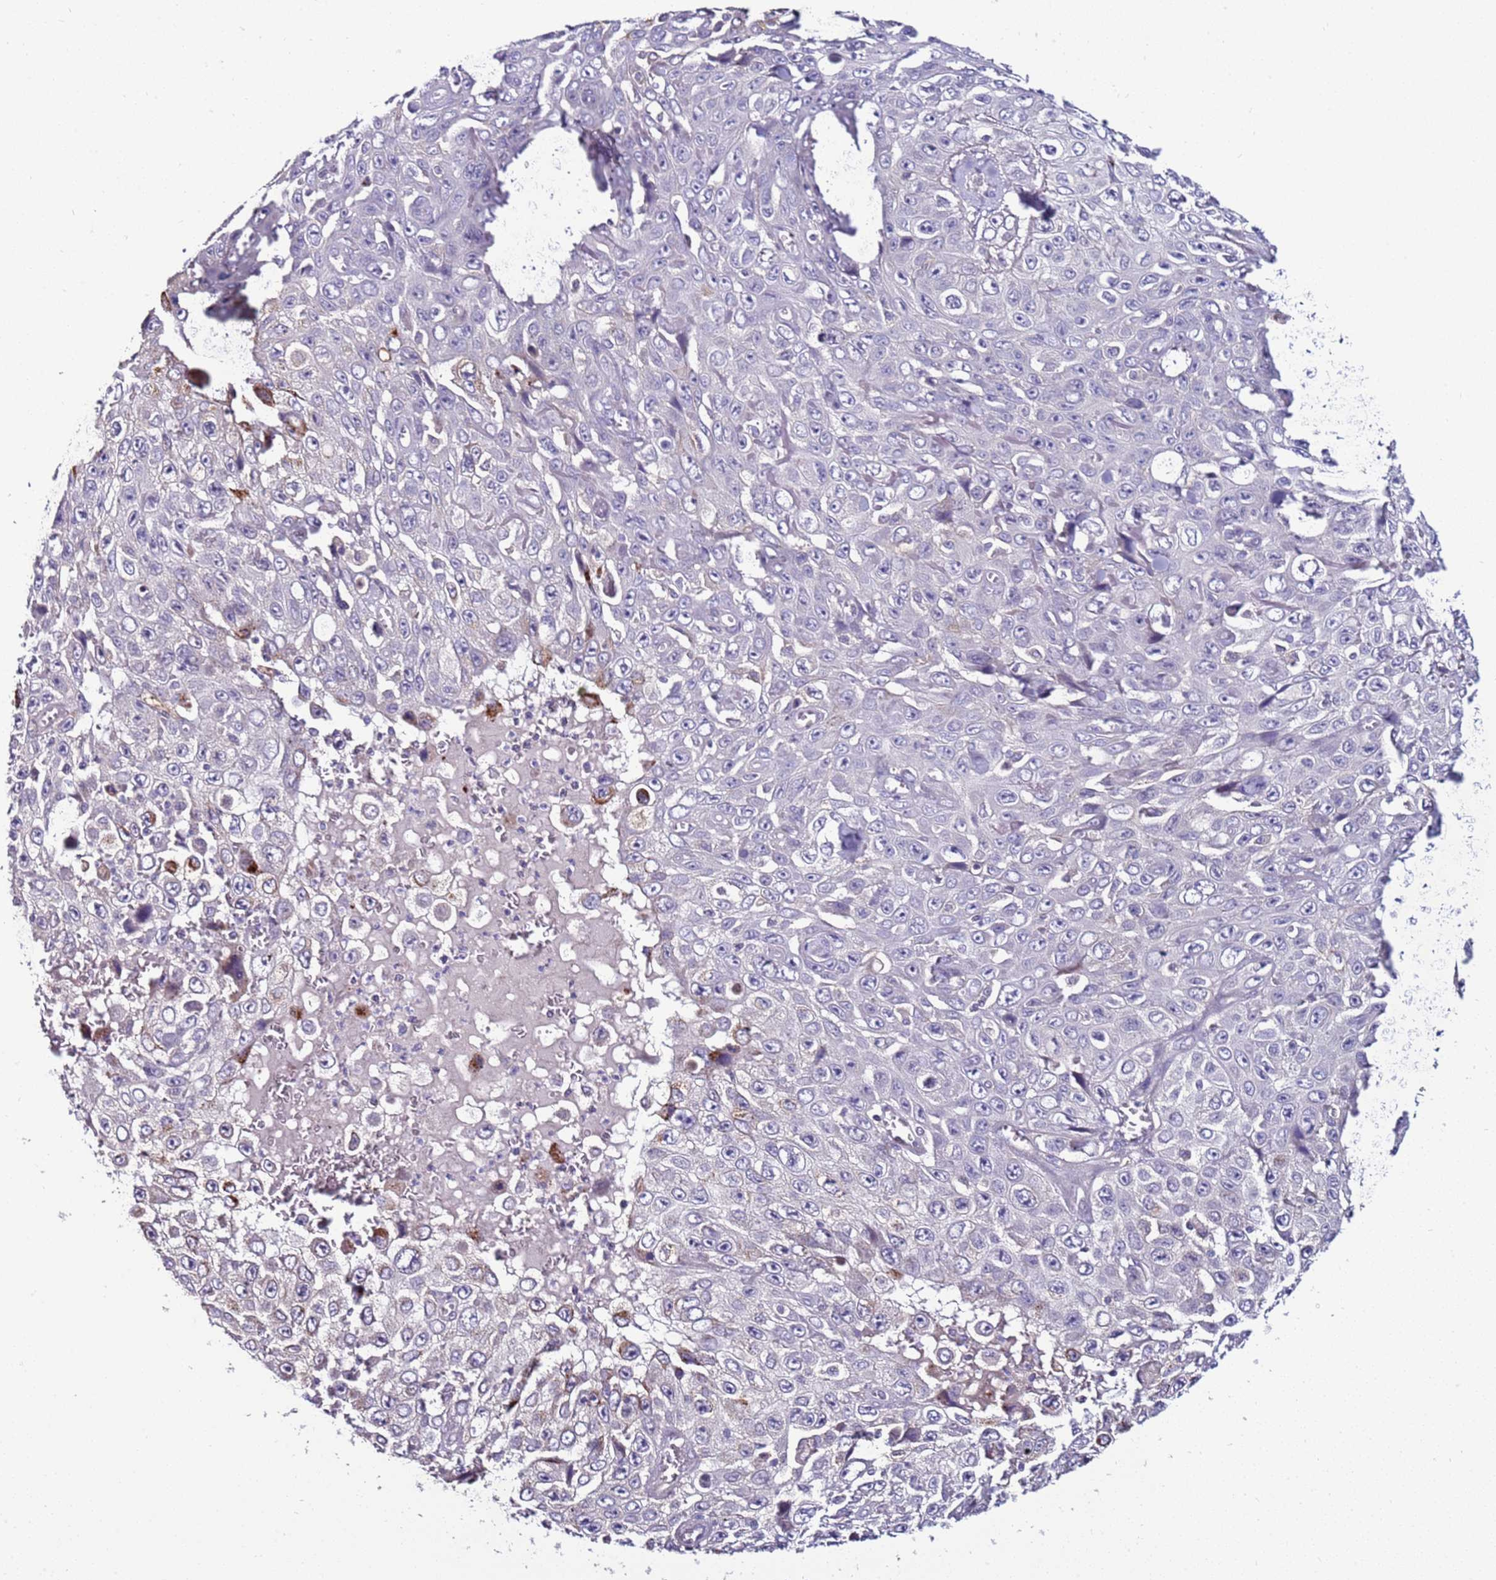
{"staining": {"intensity": "negative", "quantity": "none", "location": "none"}, "tissue": "skin cancer", "cell_type": "Tumor cells", "image_type": "cancer", "snomed": [{"axis": "morphology", "description": "Squamous cell carcinoma, NOS"}, {"axis": "topography", "description": "Skin"}], "caption": "IHC histopathology image of neoplastic tissue: skin cancer (squamous cell carcinoma) stained with DAB demonstrates no significant protein staining in tumor cells. Brightfield microscopy of immunohistochemistry (IHC) stained with DAB (brown) and hematoxylin (blue), captured at high magnification.", "gene": "GPN3", "patient": {"sex": "male", "age": 82}}